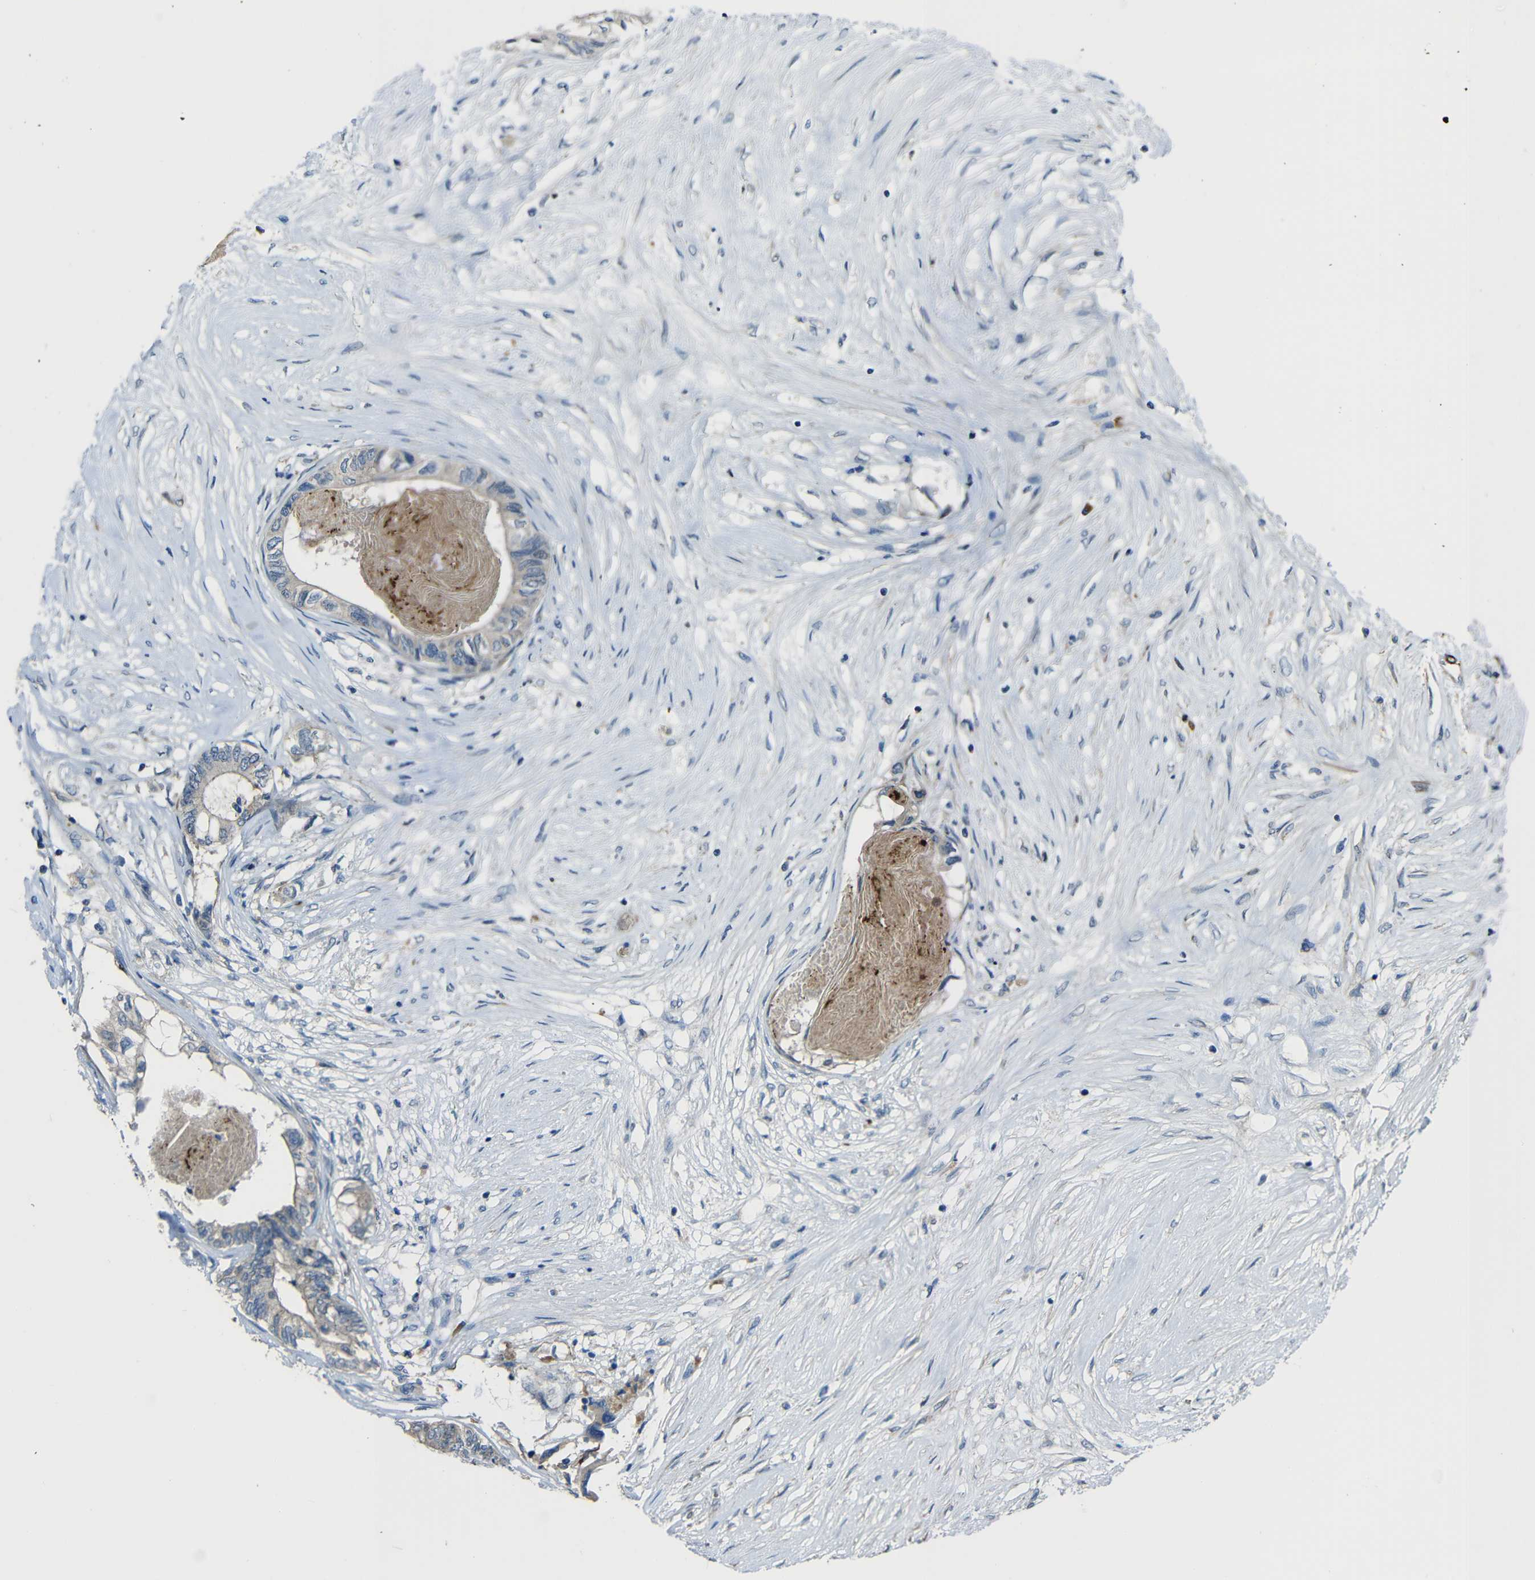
{"staining": {"intensity": "weak", "quantity": "25%-75%", "location": "cytoplasmic/membranous"}, "tissue": "colorectal cancer", "cell_type": "Tumor cells", "image_type": "cancer", "snomed": [{"axis": "morphology", "description": "Adenocarcinoma, NOS"}, {"axis": "topography", "description": "Rectum"}], "caption": "A low amount of weak cytoplasmic/membranous expression is identified in approximately 25%-75% of tumor cells in colorectal adenocarcinoma tissue. Immunohistochemistry stains the protein of interest in brown and the nuclei are stained blue.", "gene": "DCLK1", "patient": {"sex": "male", "age": 63}}